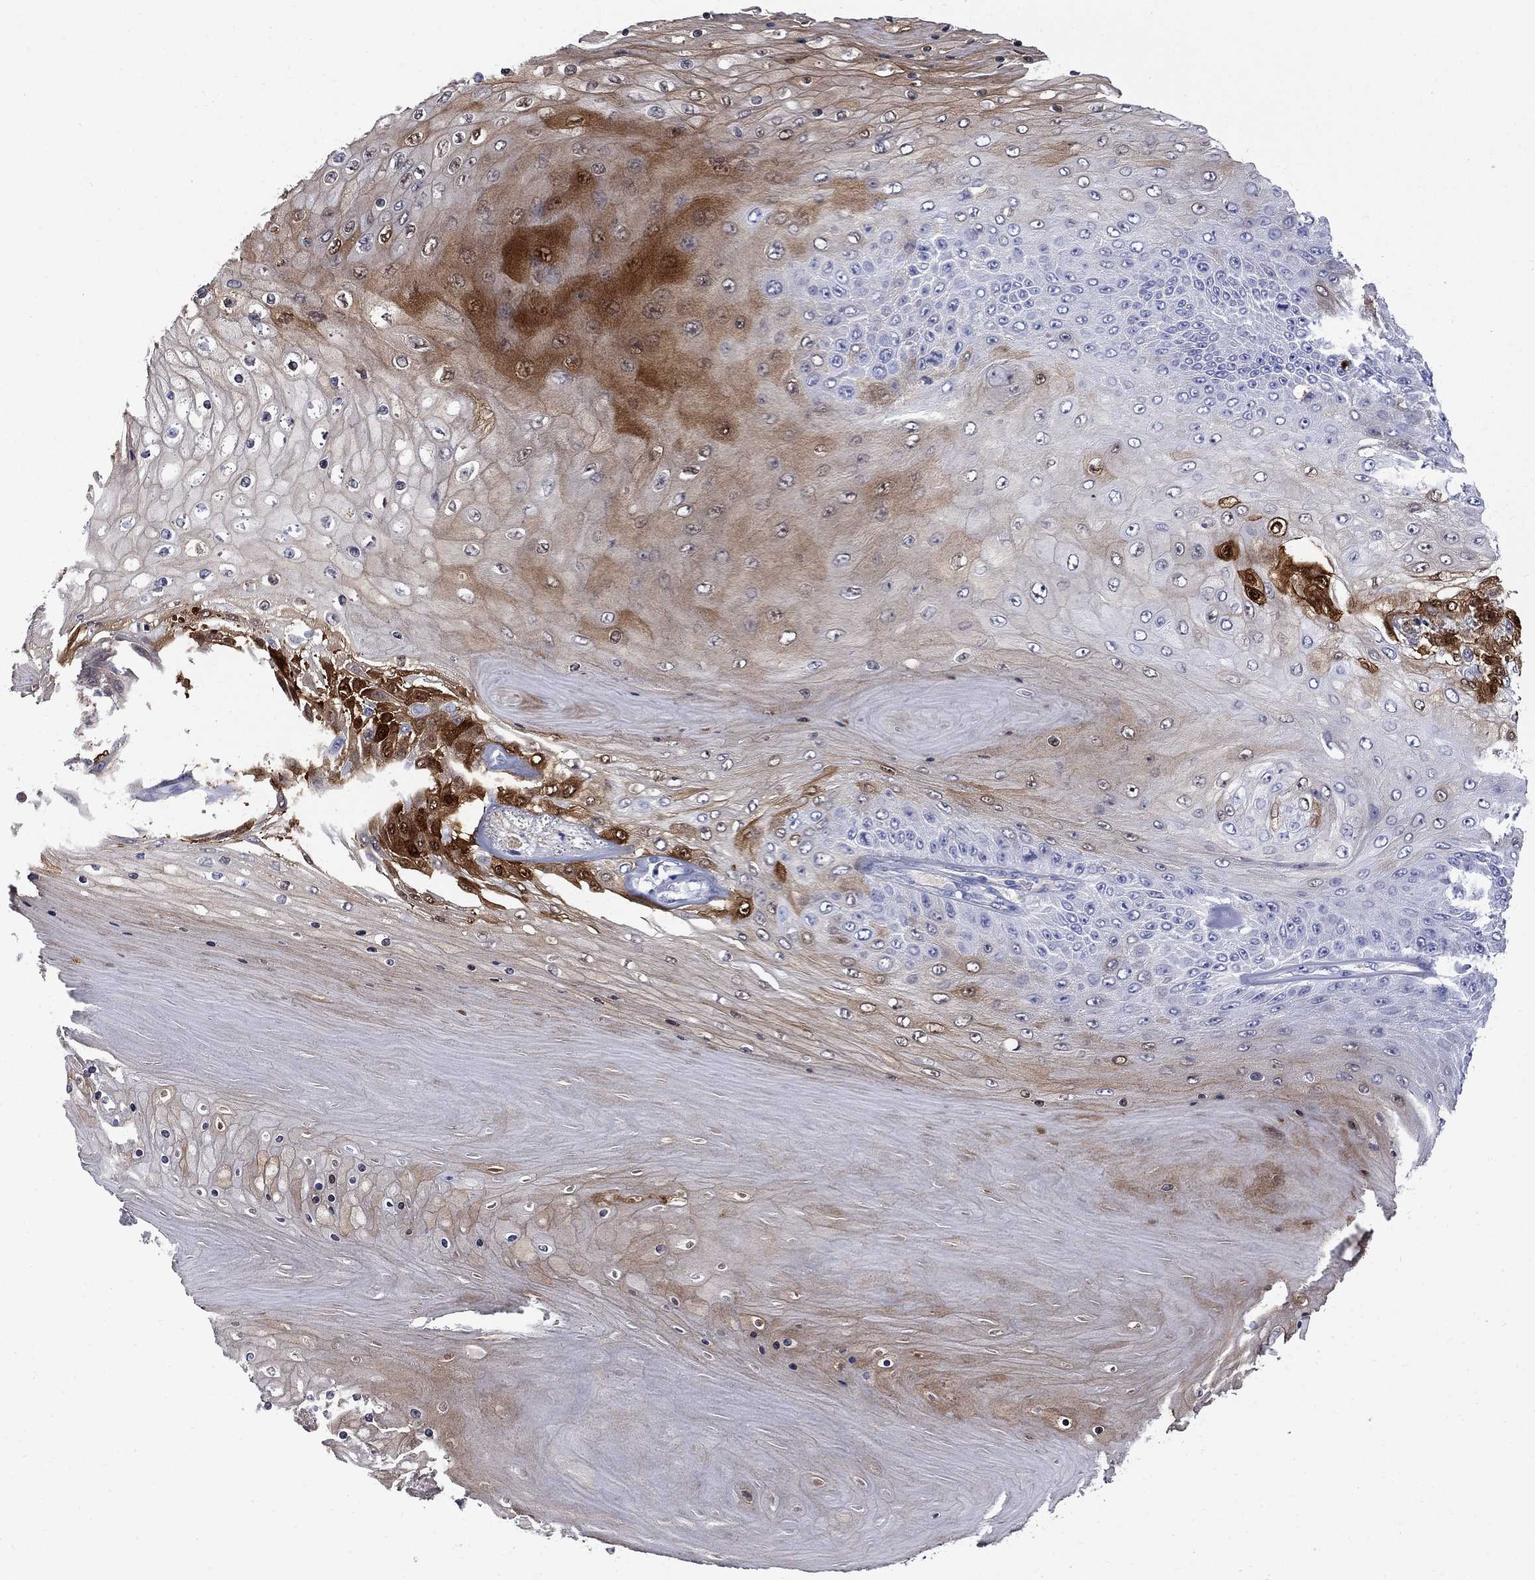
{"staining": {"intensity": "moderate", "quantity": "25%-75%", "location": "cytoplasmic/membranous"}, "tissue": "skin cancer", "cell_type": "Tumor cells", "image_type": "cancer", "snomed": [{"axis": "morphology", "description": "Squamous cell carcinoma, NOS"}, {"axis": "topography", "description": "Skin"}], "caption": "Immunohistochemistry staining of skin squamous cell carcinoma, which reveals medium levels of moderate cytoplasmic/membranous expression in about 25%-75% of tumor cells indicating moderate cytoplasmic/membranous protein staining. The staining was performed using DAB (3,3'-diaminobenzidine) (brown) for protein detection and nuclei were counterstained in hematoxylin (blue).", "gene": "SERPINB2", "patient": {"sex": "male", "age": 62}}